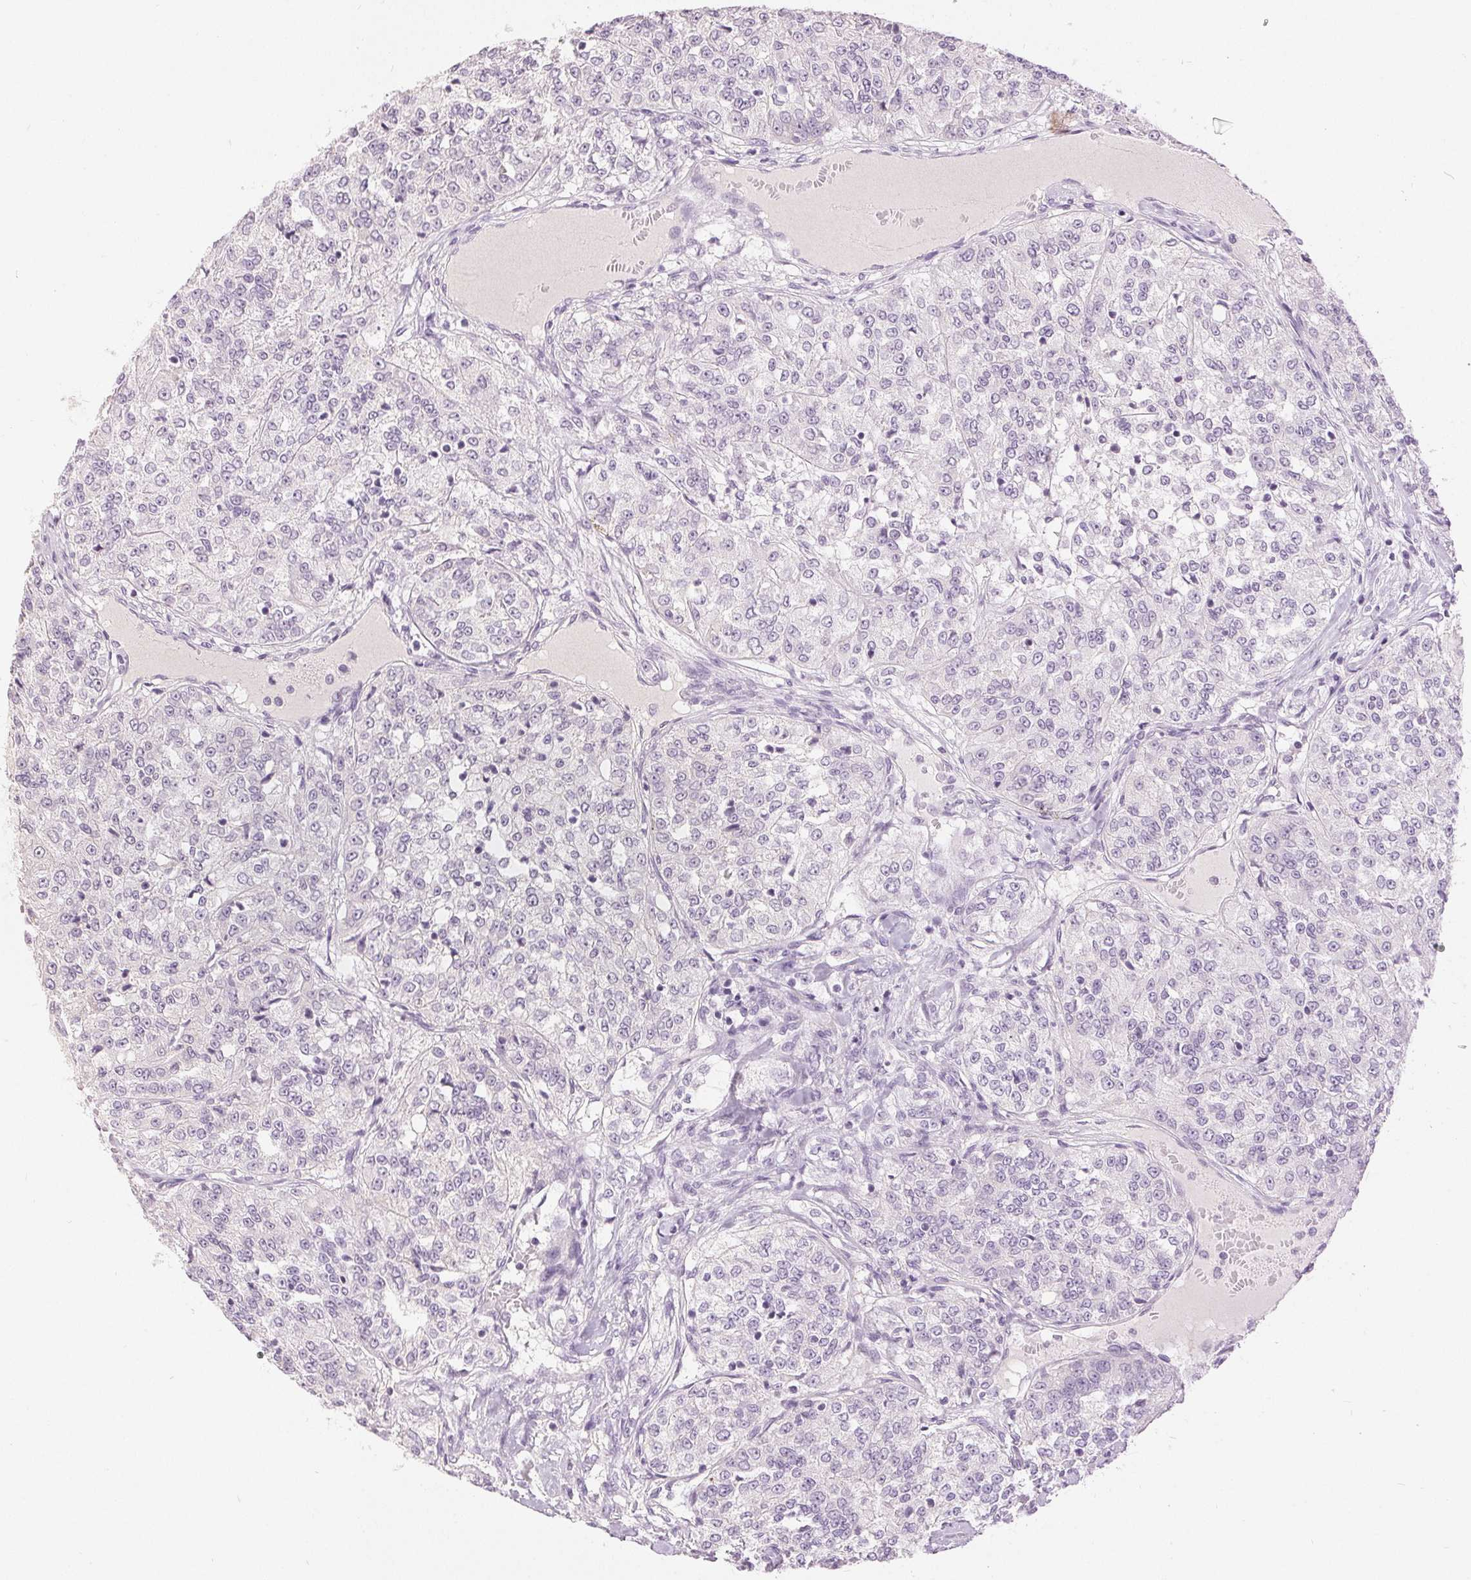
{"staining": {"intensity": "negative", "quantity": "none", "location": "none"}, "tissue": "renal cancer", "cell_type": "Tumor cells", "image_type": "cancer", "snomed": [{"axis": "morphology", "description": "Adenocarcinoma, NOS"}, {"axis": "topography", "description": "Kidney"}], "caption": "A photomicrograph of human renal adenocarcinoma is negative for staining in tumor cells.", "gene": "DSG3", "patient": {"sex": "female", "age": 63}}